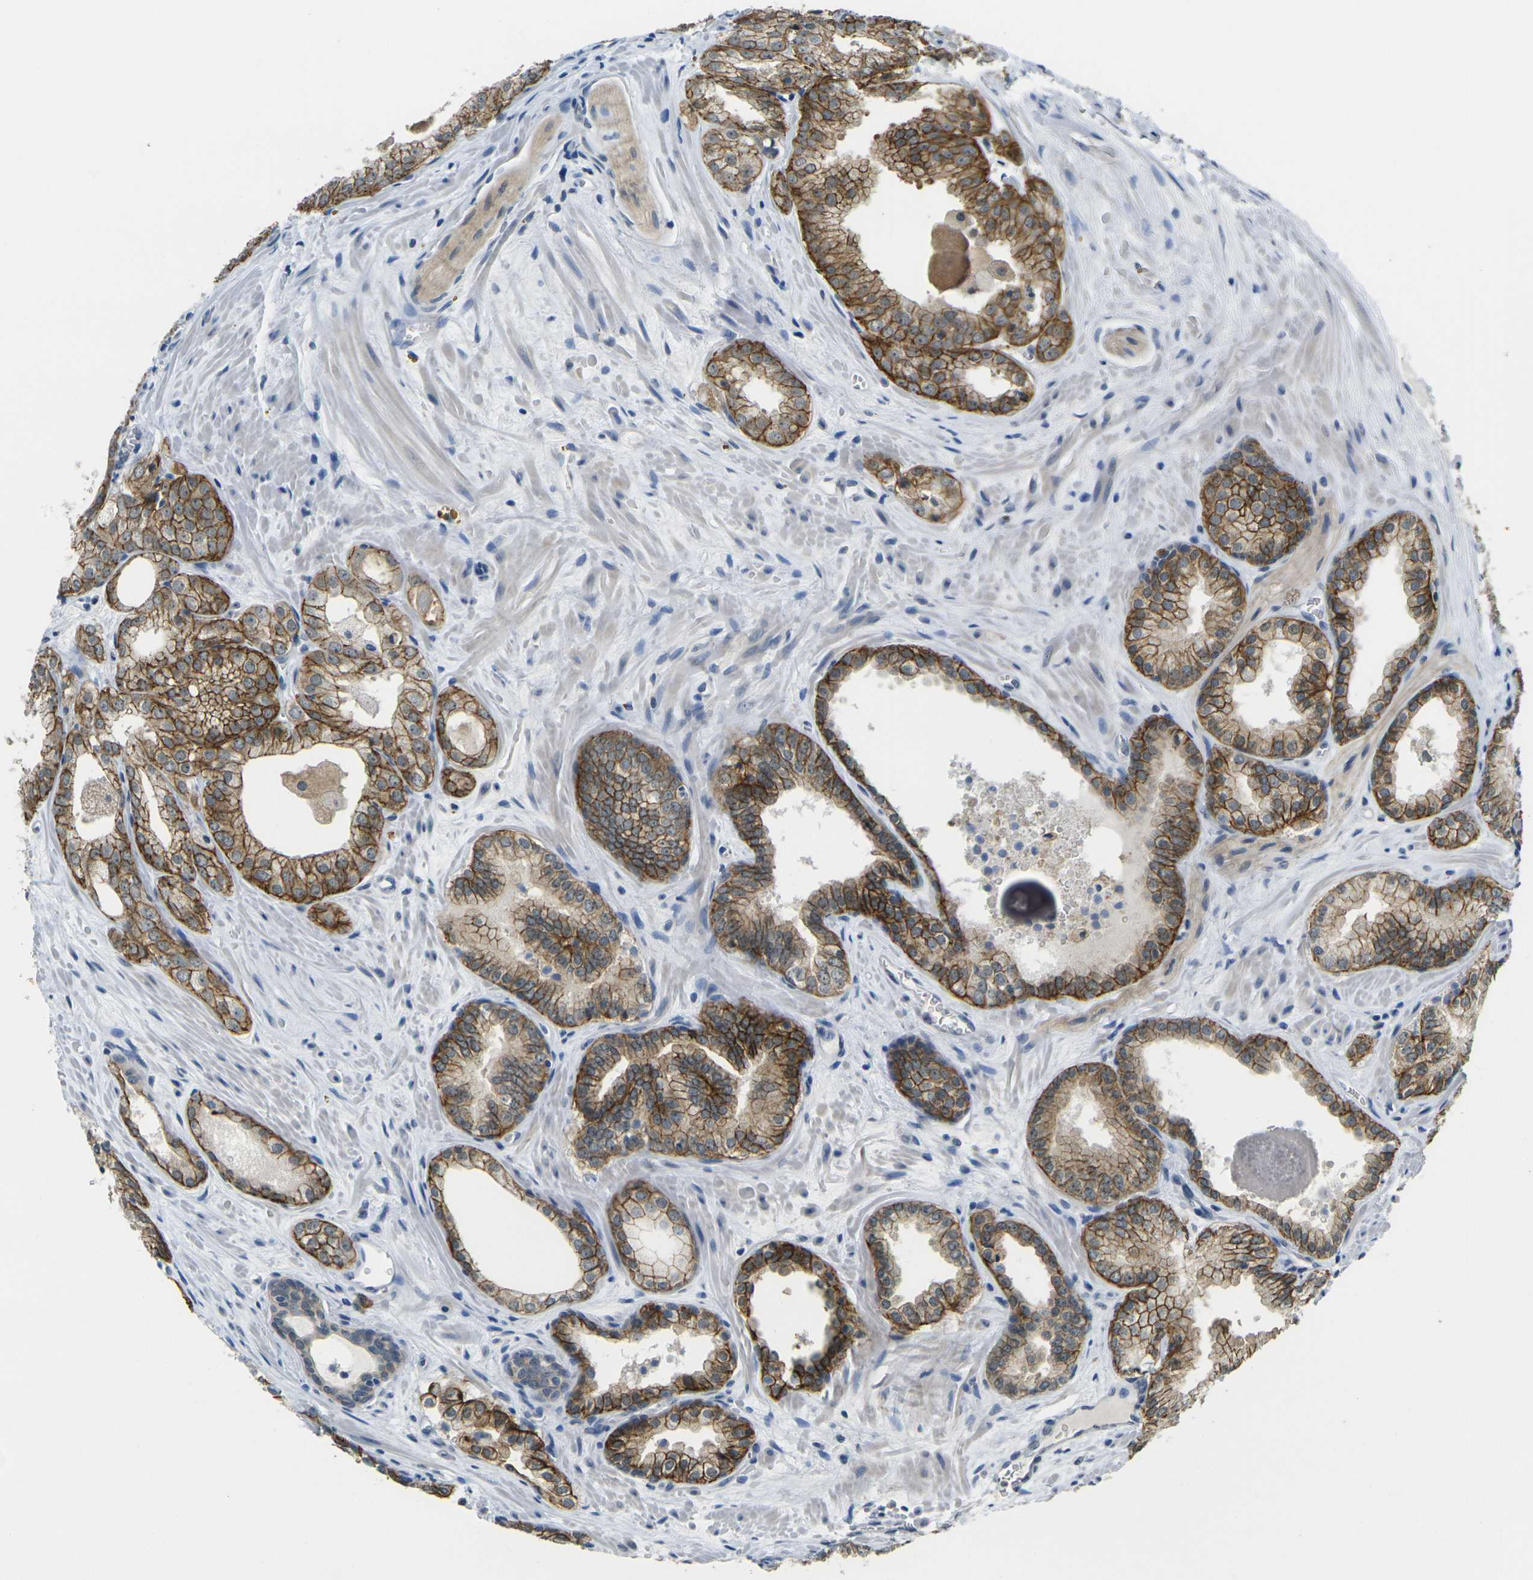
{"staining": {"intensity": "strong", "quantity": ">75%", "location": "cytoplasmic/membranous"}, "tissue": "prostate cancer", "cell_type": "Tumor cells", "image_type": "cancer", "snomed": [{"axis": "morphology", "description": "Adenocarcinoma, Low grade"}, {"axis": "topography", "description": "Prostate"}], "caption": "Immunohistochemical staining of prostate cancer shows high levels of strong cytoplasmic/membranous expression in approximately >75% of tumor cells. The protein of interest is stained brown, and the nuclei are stained in blue (DAB IHC with brightfield microscopy, high magnification).", "gene": "SPTBN2", "patient": {"sex": "male", "age": 60}}